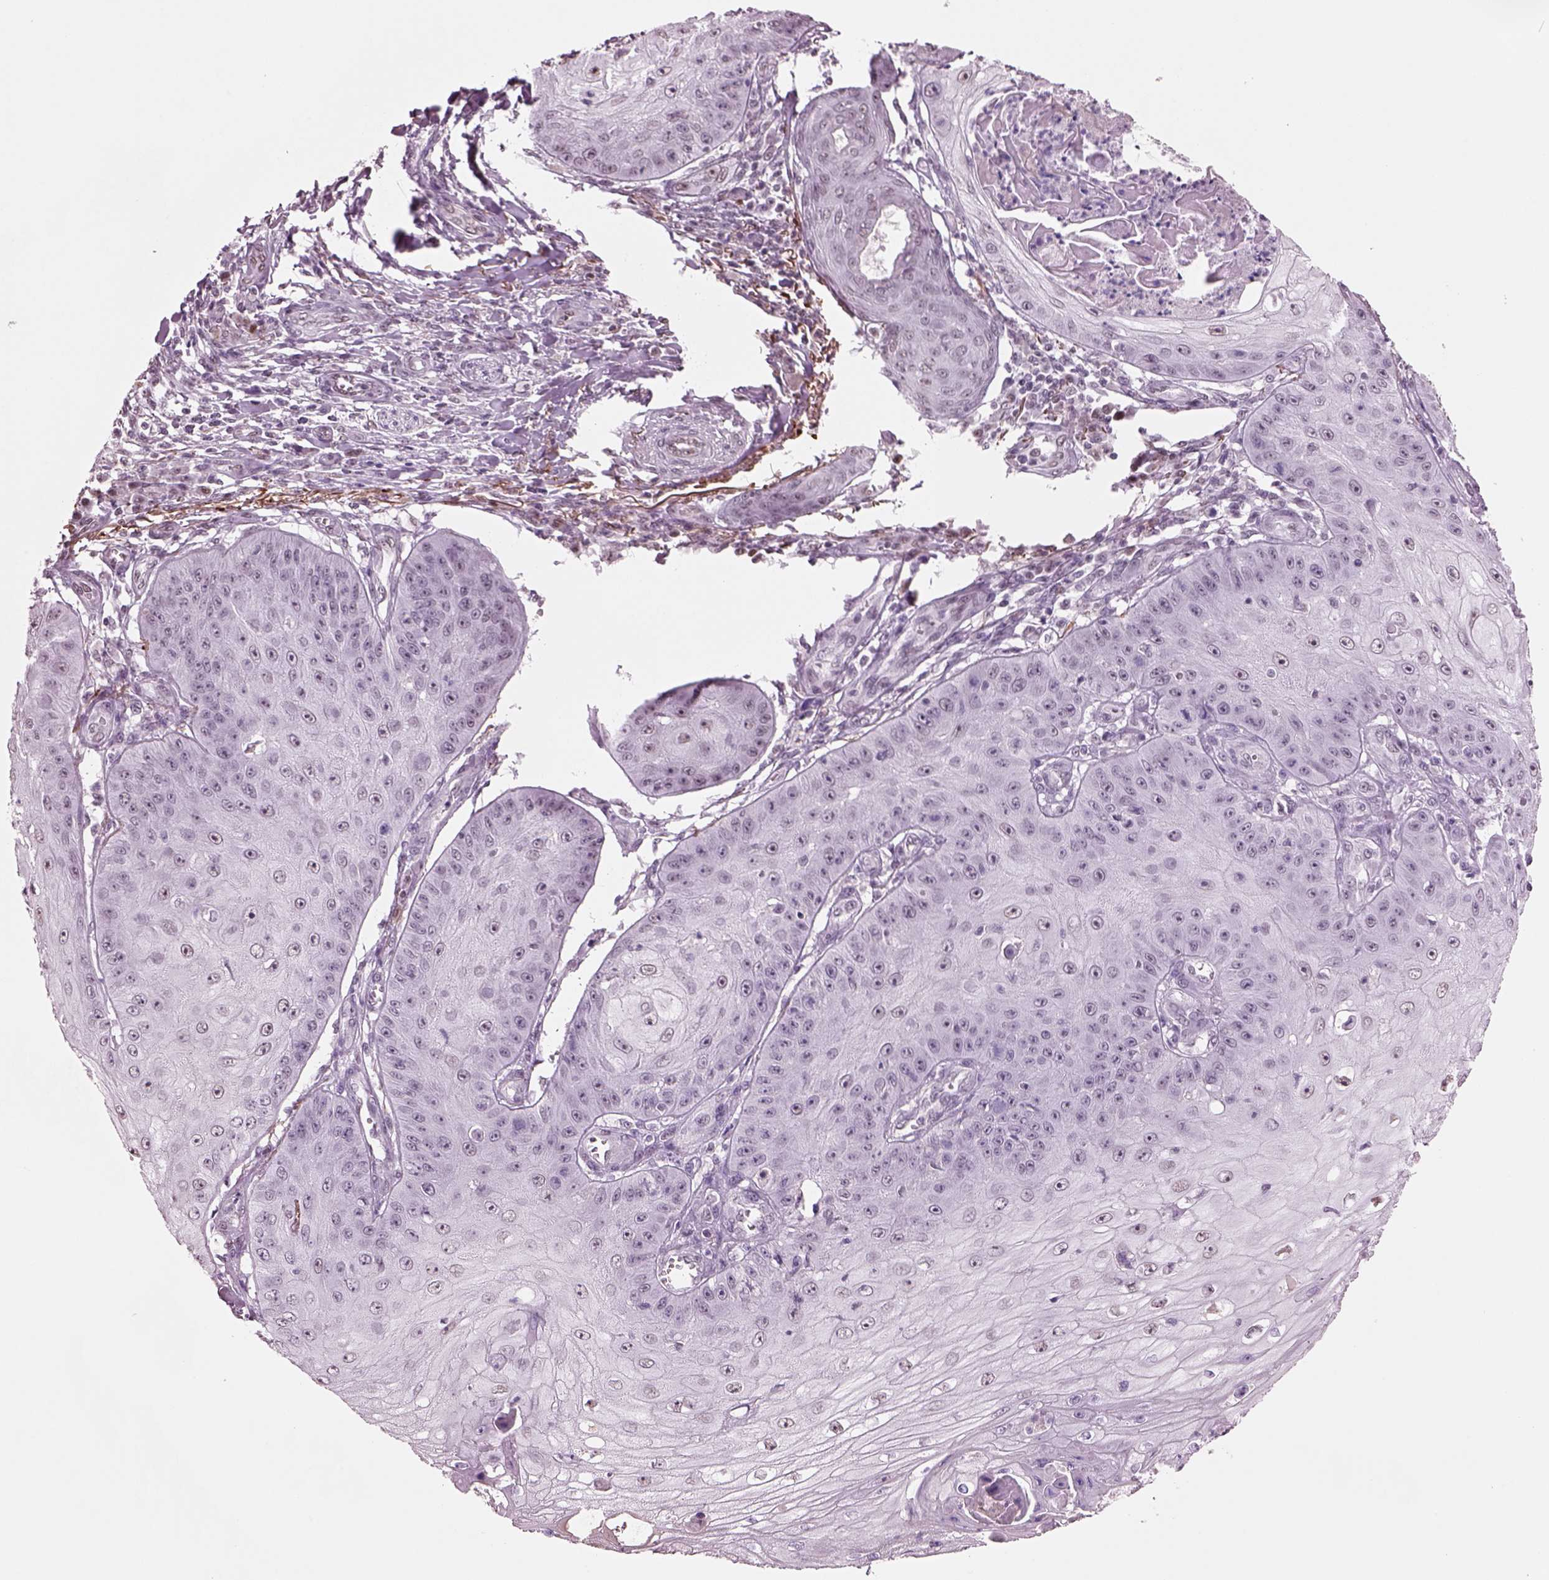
{"staining": {"intensity": "negative", "quantity": "none", "location": "none"}, "tissue": "skin cancer", "cell_type": "Tumor cells", "image_type": "cancer", "snomed": [{"axis": "morphology", "description": "Squamous cell carcinoma, NOS"}, {"axis": "topography", "description": "Skin"}], "caption": "High power microscopy micrograph of an immunohistochemistry (IHC) image of skin cancer (squamous cell carcinoma), revealing no significant staining in tumor cells. Nuclei are stained in blue.", "gene": "SEPHS1", "patient": {"sex": "male", "age": 70}}